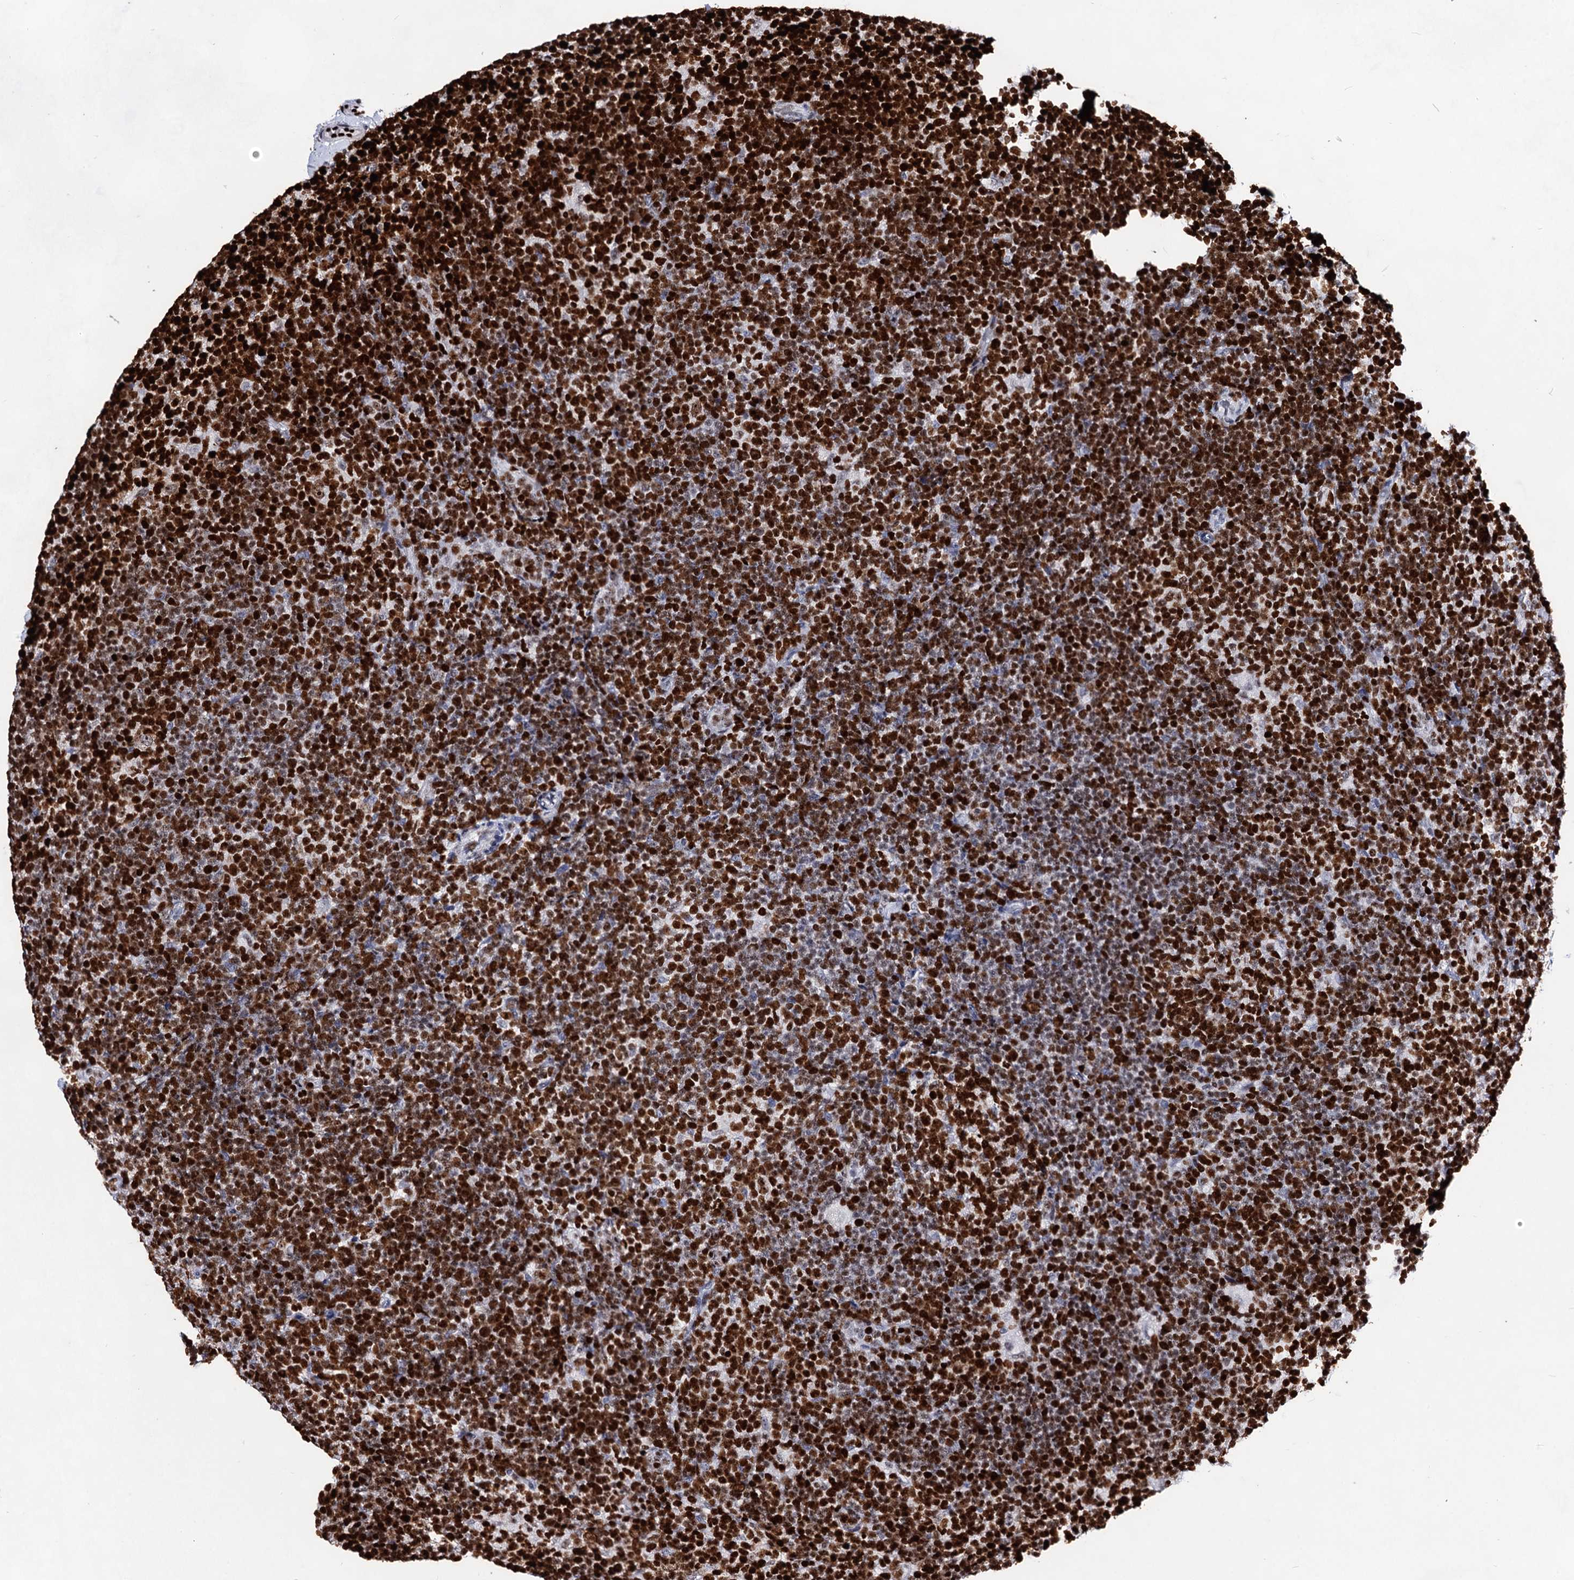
{"staining": {"intensity": "moderate", "quantity": "25%-75%", "location": "nuclear"}, "tissue": "lymphoma", "cell_type": "Tumor cells", "image_type": "cancer", "snomed": [{"axis": "morphology", "description": "Hodgkin's disease, NOS"}, {"axis": "topography", "description": "Lymph node"}], "caption": "Immunohistochemical staining of human Hodgkin's disease shows medium levels of moderate nuclear protein expression in about 25%-75% of tumor cells. (Stains: DAB in brown, nuclei in blue, Microscopy: brightfield microscopy at high magnification).", "gene": "HMGB2", "patient": {"sex": "female", "age": 57}}